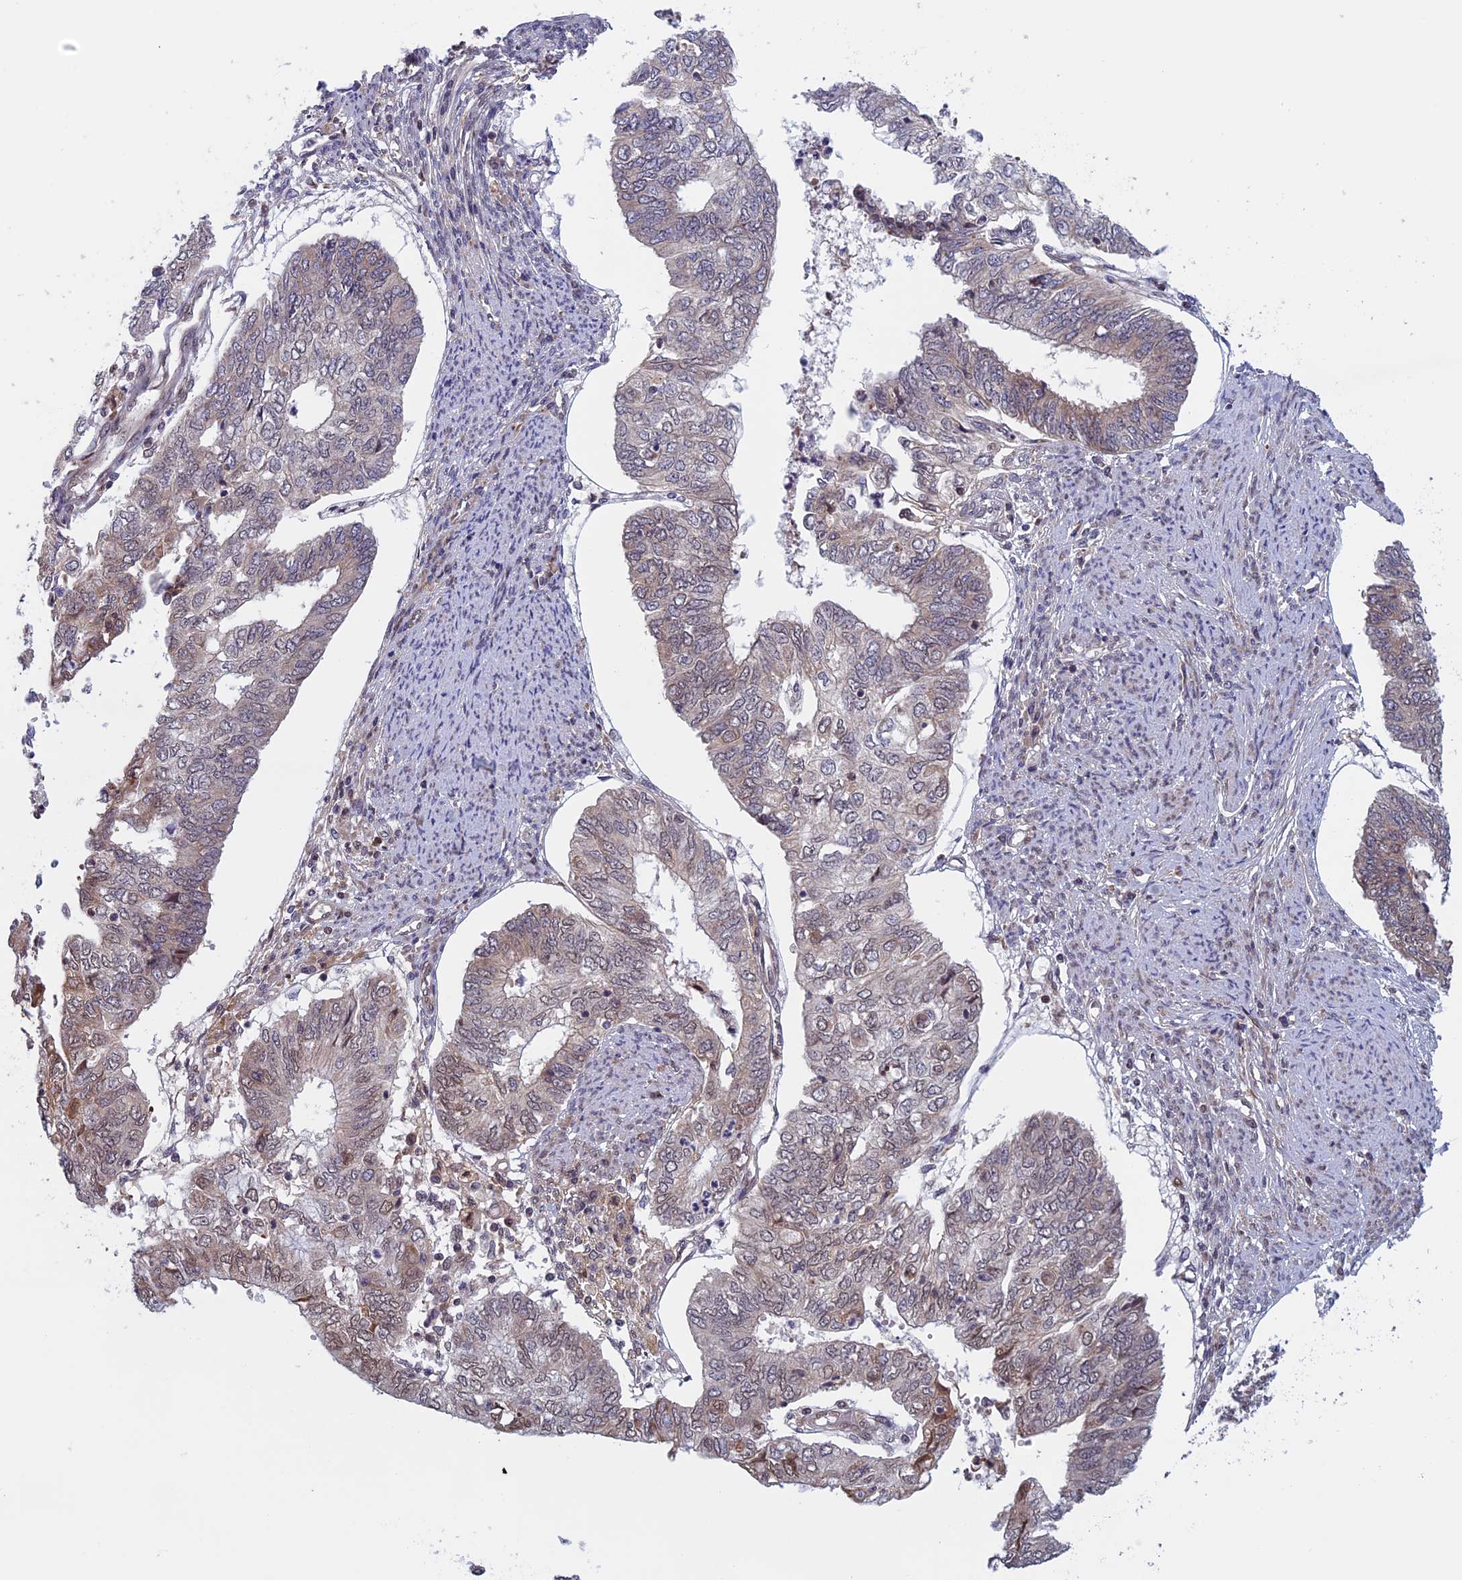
{"staining": {"intensity": "weak", "quantity": "25%-75%", "location": "cytoplasmic/membranous,nuclear"}, "tissue": "endometrial cancer", "cell_type": "Tumor cells", "image_type": "cancer", "snomed": [{"axis": "morphology", "description": "Adenocarcinoma, NOS"}, {"axis": "topography", "description": "Endometrium"}], "caption": "Endometrial adenocarcinoma tissue shows weak cytoplasmic/membranous and nuclear positivity in about 25%-75% of tumor cells", "gene": "FADS1", "patient": {"sex": "female", "age": 68}}